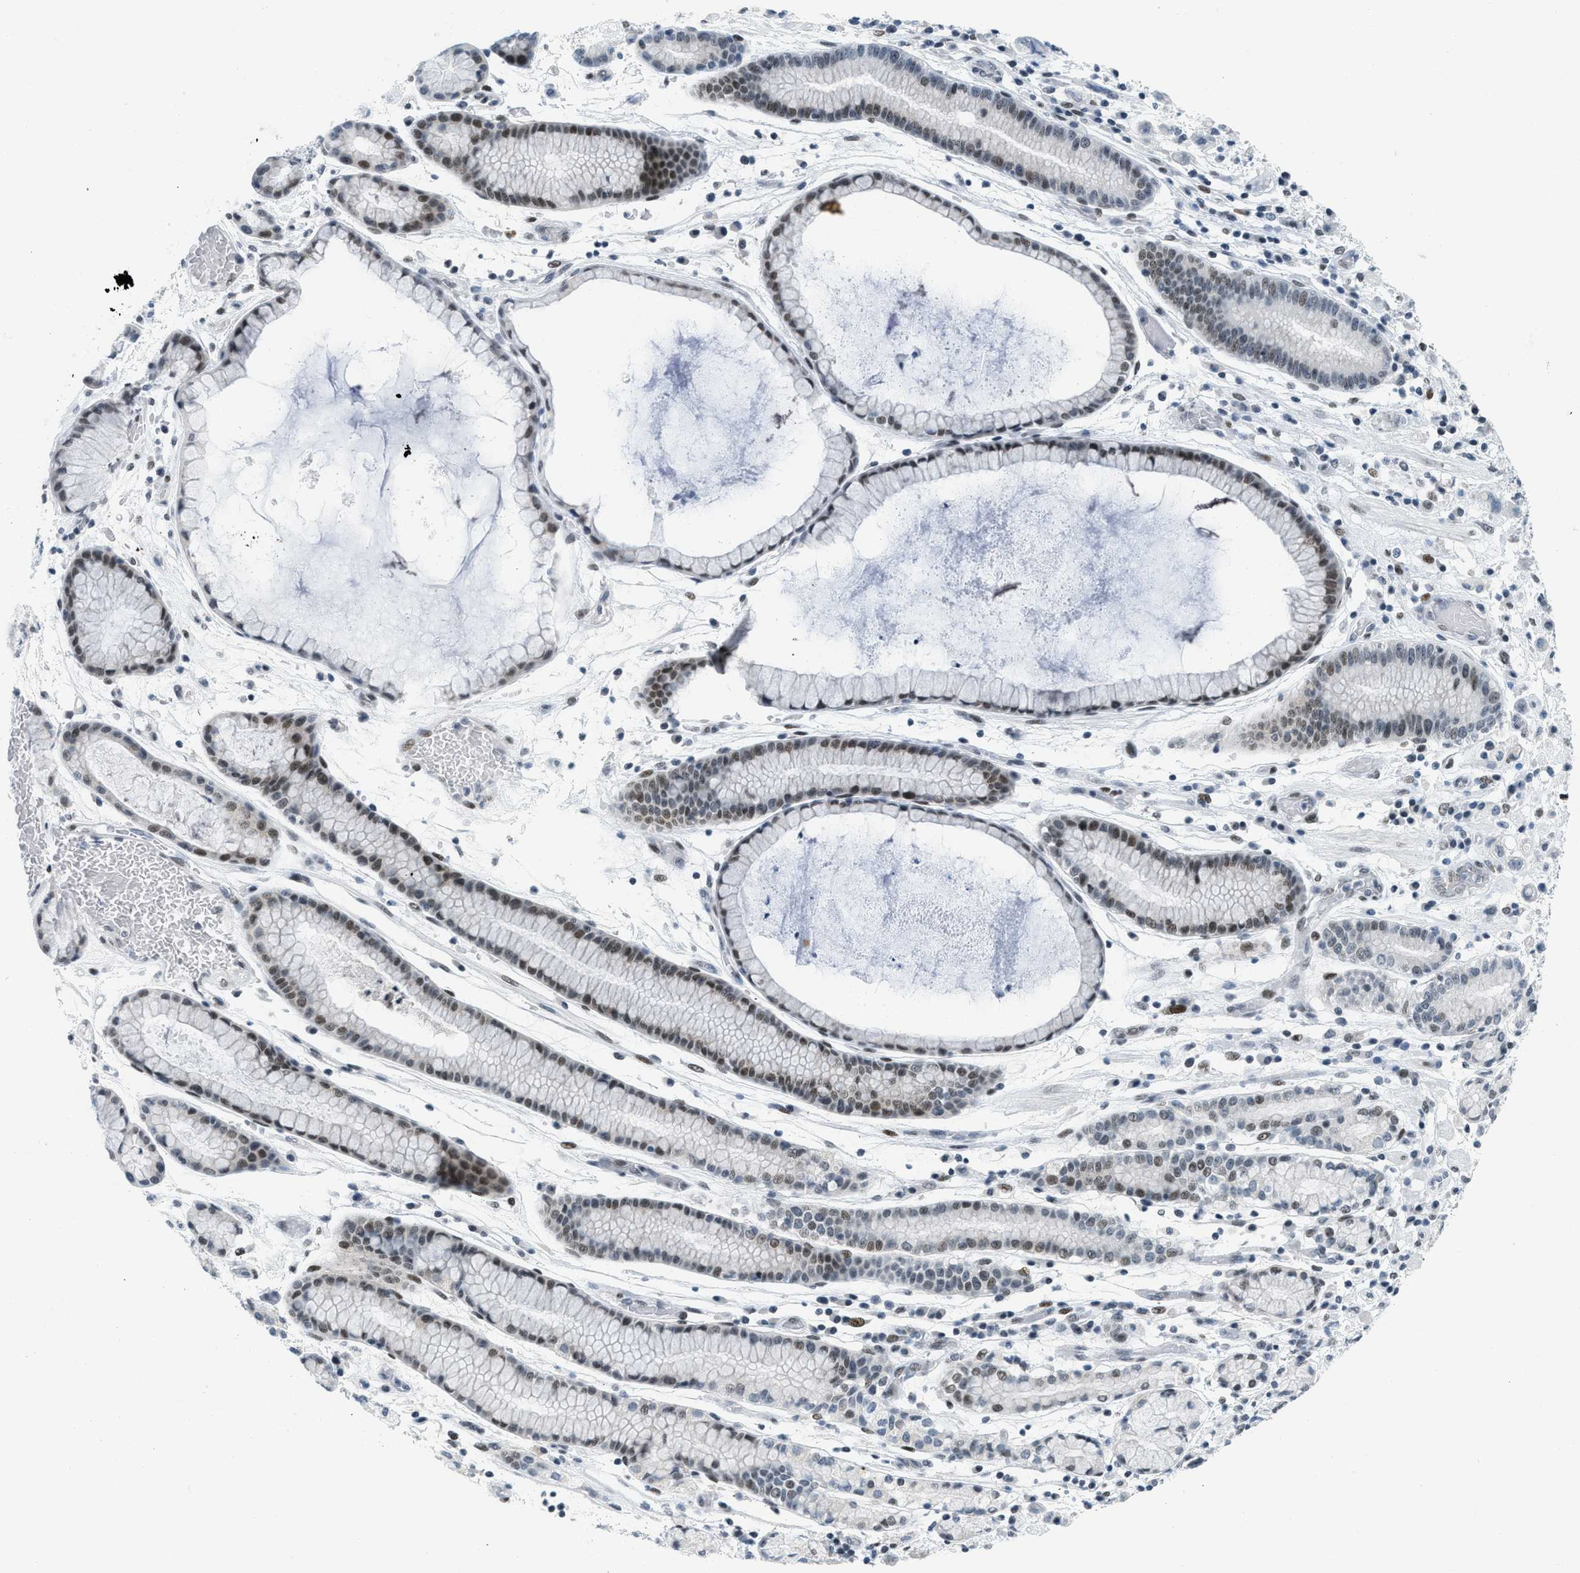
{"staining": {"intensity": "moderate", "quantity": "25%-75%", "location": "nuclear"}, "tissue": "stomach cancer", "cell_type": "Tumor cells", "image_type": "cancer", "snomed": [{"axis": "morphology", "description": "Adenocarcinoma, NOS"}, {"axis": "topography", "description": "Stomach, lower"}], "caption": "Immunohistochemical staining of adenocarcinoma (stomach) reveals moderate nuclear protein staining in about 25%-75% of tumor cells.", "gene": "PBX1", "patient": {"sex": "male", "age": 88}}